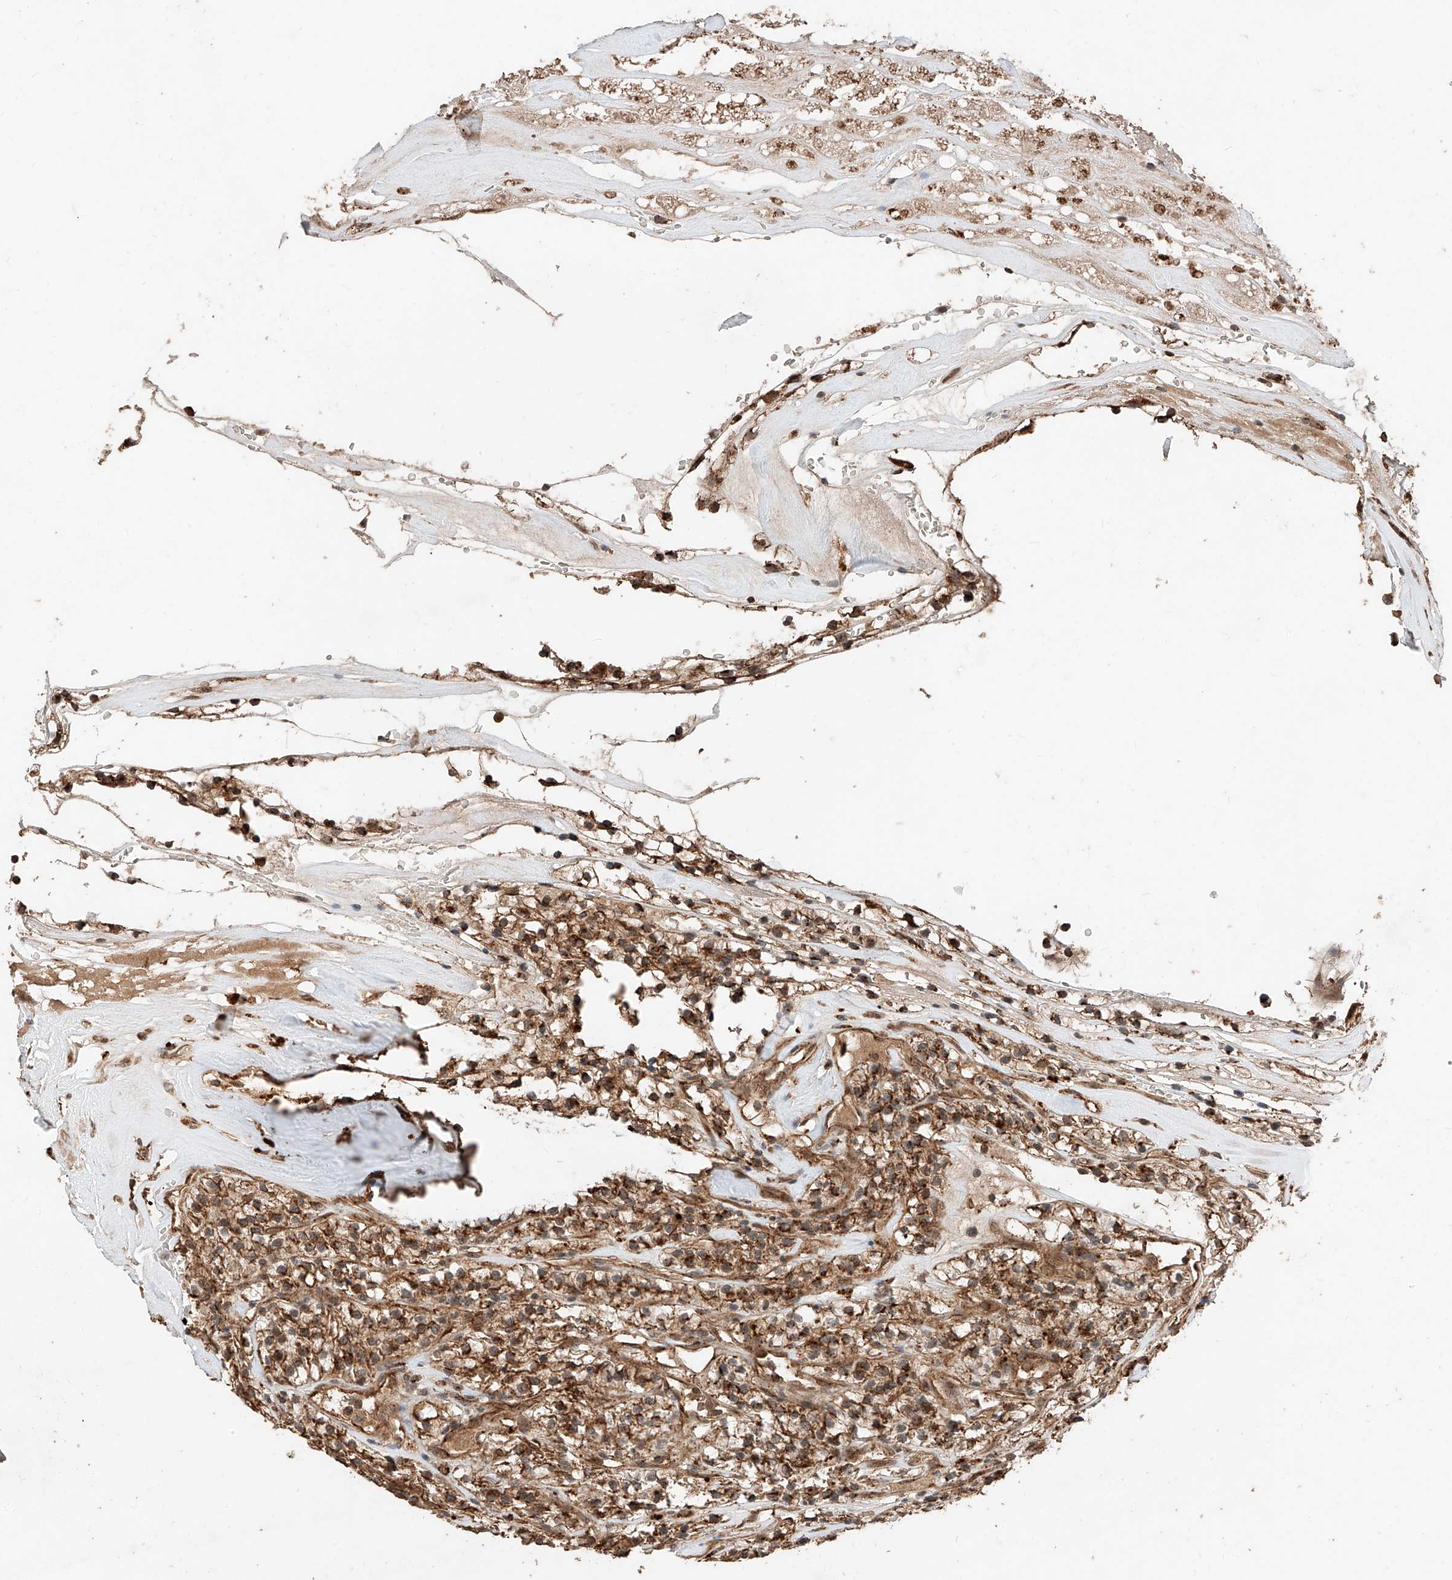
{"staining": {"intensity": "strong", "quantity": ">75%", "location": "cytoplasmic/membranous"}, "tissue": "renal cancer", "cell_type": "Tumor cells", "image_type": "cancer", "snomed": [{"axis": "morphology", "description": "Adenocarcinoma, NOS"}, {"axis": "topography", "description": "Kidney"}], "caption": "A micrograph of human renal adenocarcinoma stained for a protein shows strong cytoplasmic/membranous brown staining in tumor cells.", "gene": "ZSCAN29", "patient": {"sex": "female", "age": 57}}